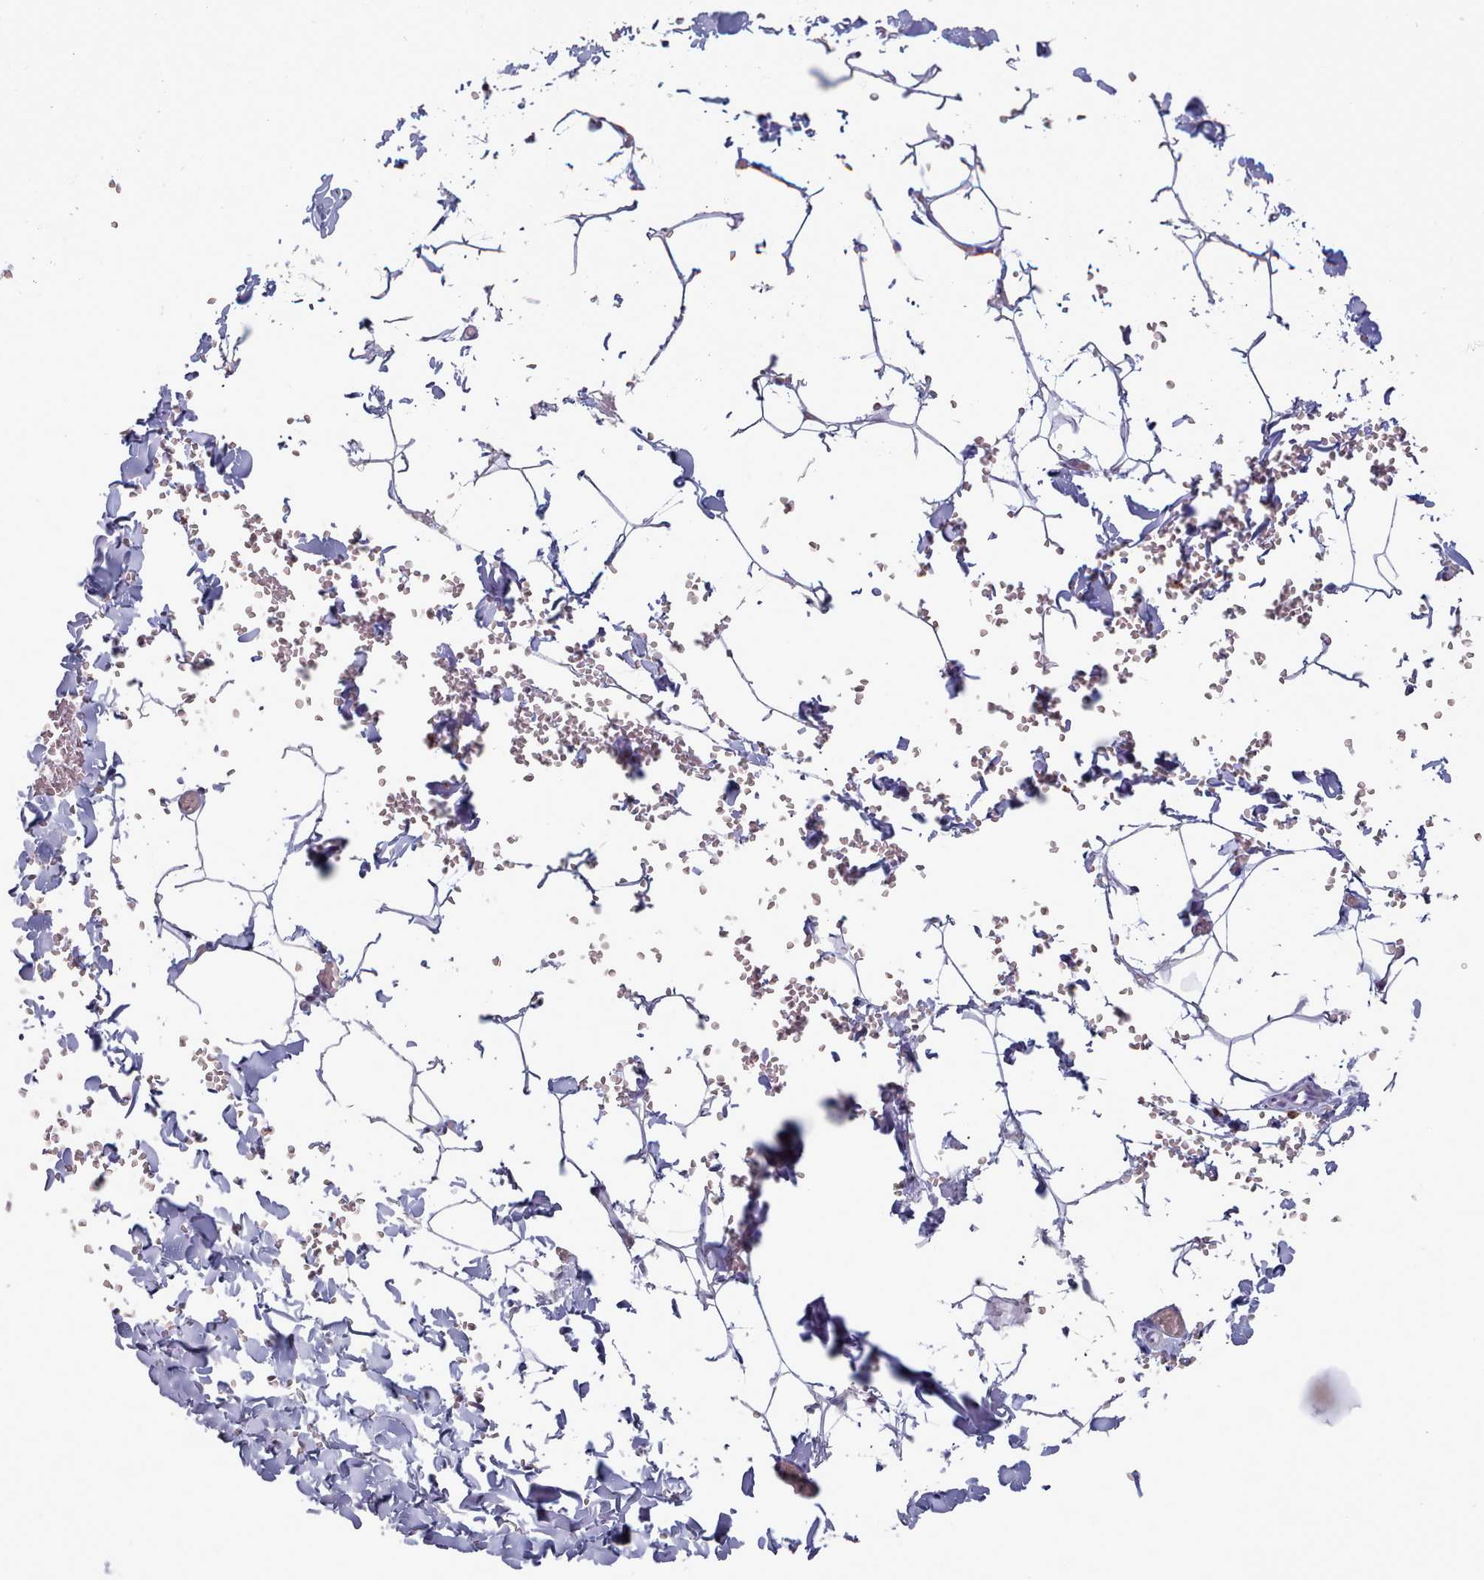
{"staining": {"intensity": "negative", "quantity": "none", "location": "none"}, "tissue": "adipose tissue", "cell_type": "Adipocytes", "image_type": "normal", "snomed": [{"axis": "morphology", "description": "Normal tissue, NOS"}, {"axis": "topography", "description": "Gallbladder"}, {"axis": "topography", "description": "Peripheral nerve tissue"}], "caption": "This is a photomicrograph of immunohistochemistry (IHC) staining of normal adipose tissue, which shows no expression in adipocytes. (DAB immunohistochemistry (IHC) with hematoxylin counter stain).", "gene": "RAC1", "patient": {"sex": "male", "age": 38}}